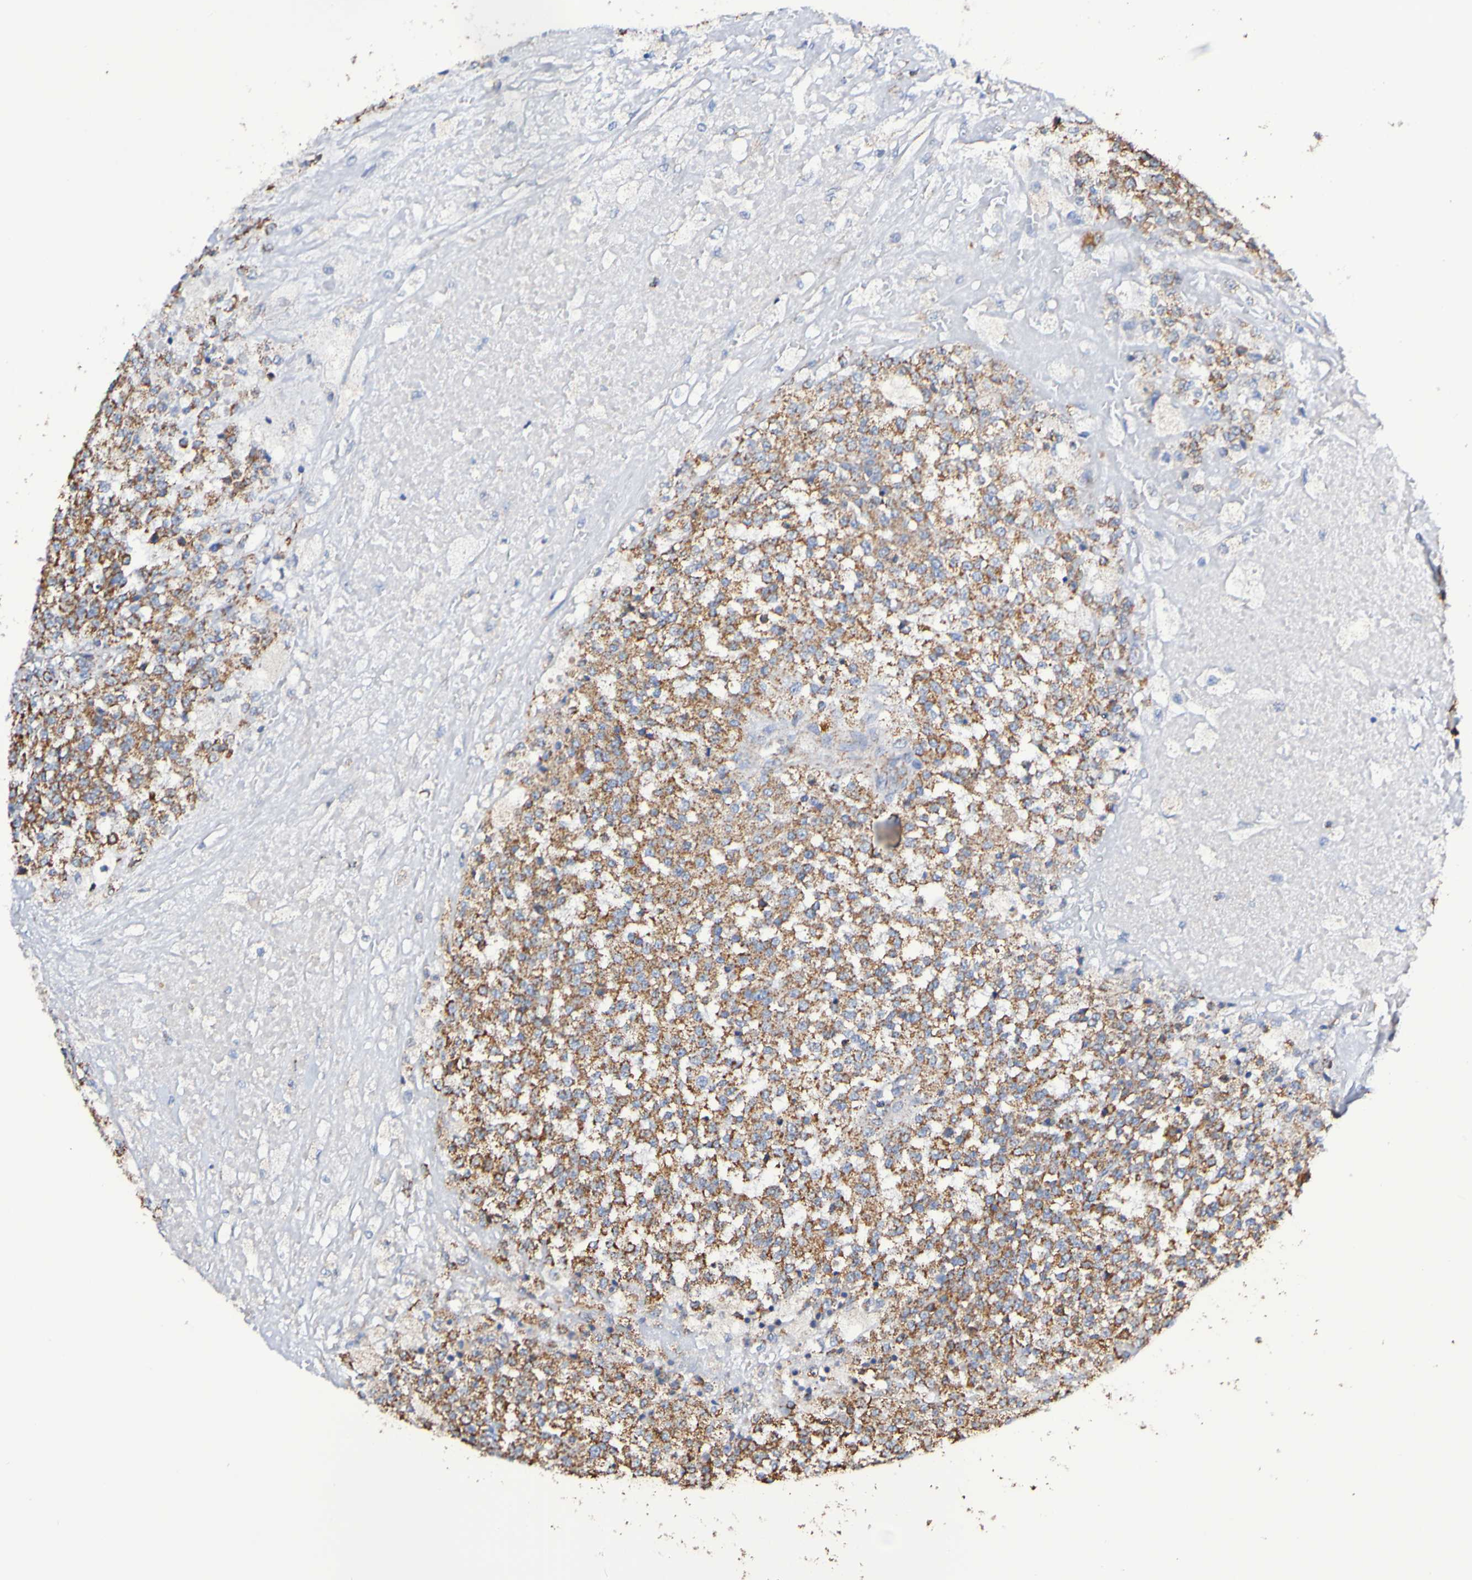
{"staining": {"intensity": "moderate", "quantity": ">75%", "location": "cytoplasmic/membranous"}, "tissue": "testis cancer", "cell_type": "Tumor cells", "image_type": "cancer", "snomed": [{"axis": "morphology", "description": "Seminoma, NOS"}, {"axis": "topography", "description": "Testis"}], "caption": "A high-resolution image shows immunohistochemistry (IHC) staining of testis cancer, which shows moderate cytoplasmic/membranous expression in about >75% of tumor cells.", "gene": "IL18R1", "patient": {"sex": "male", "age": 59}}